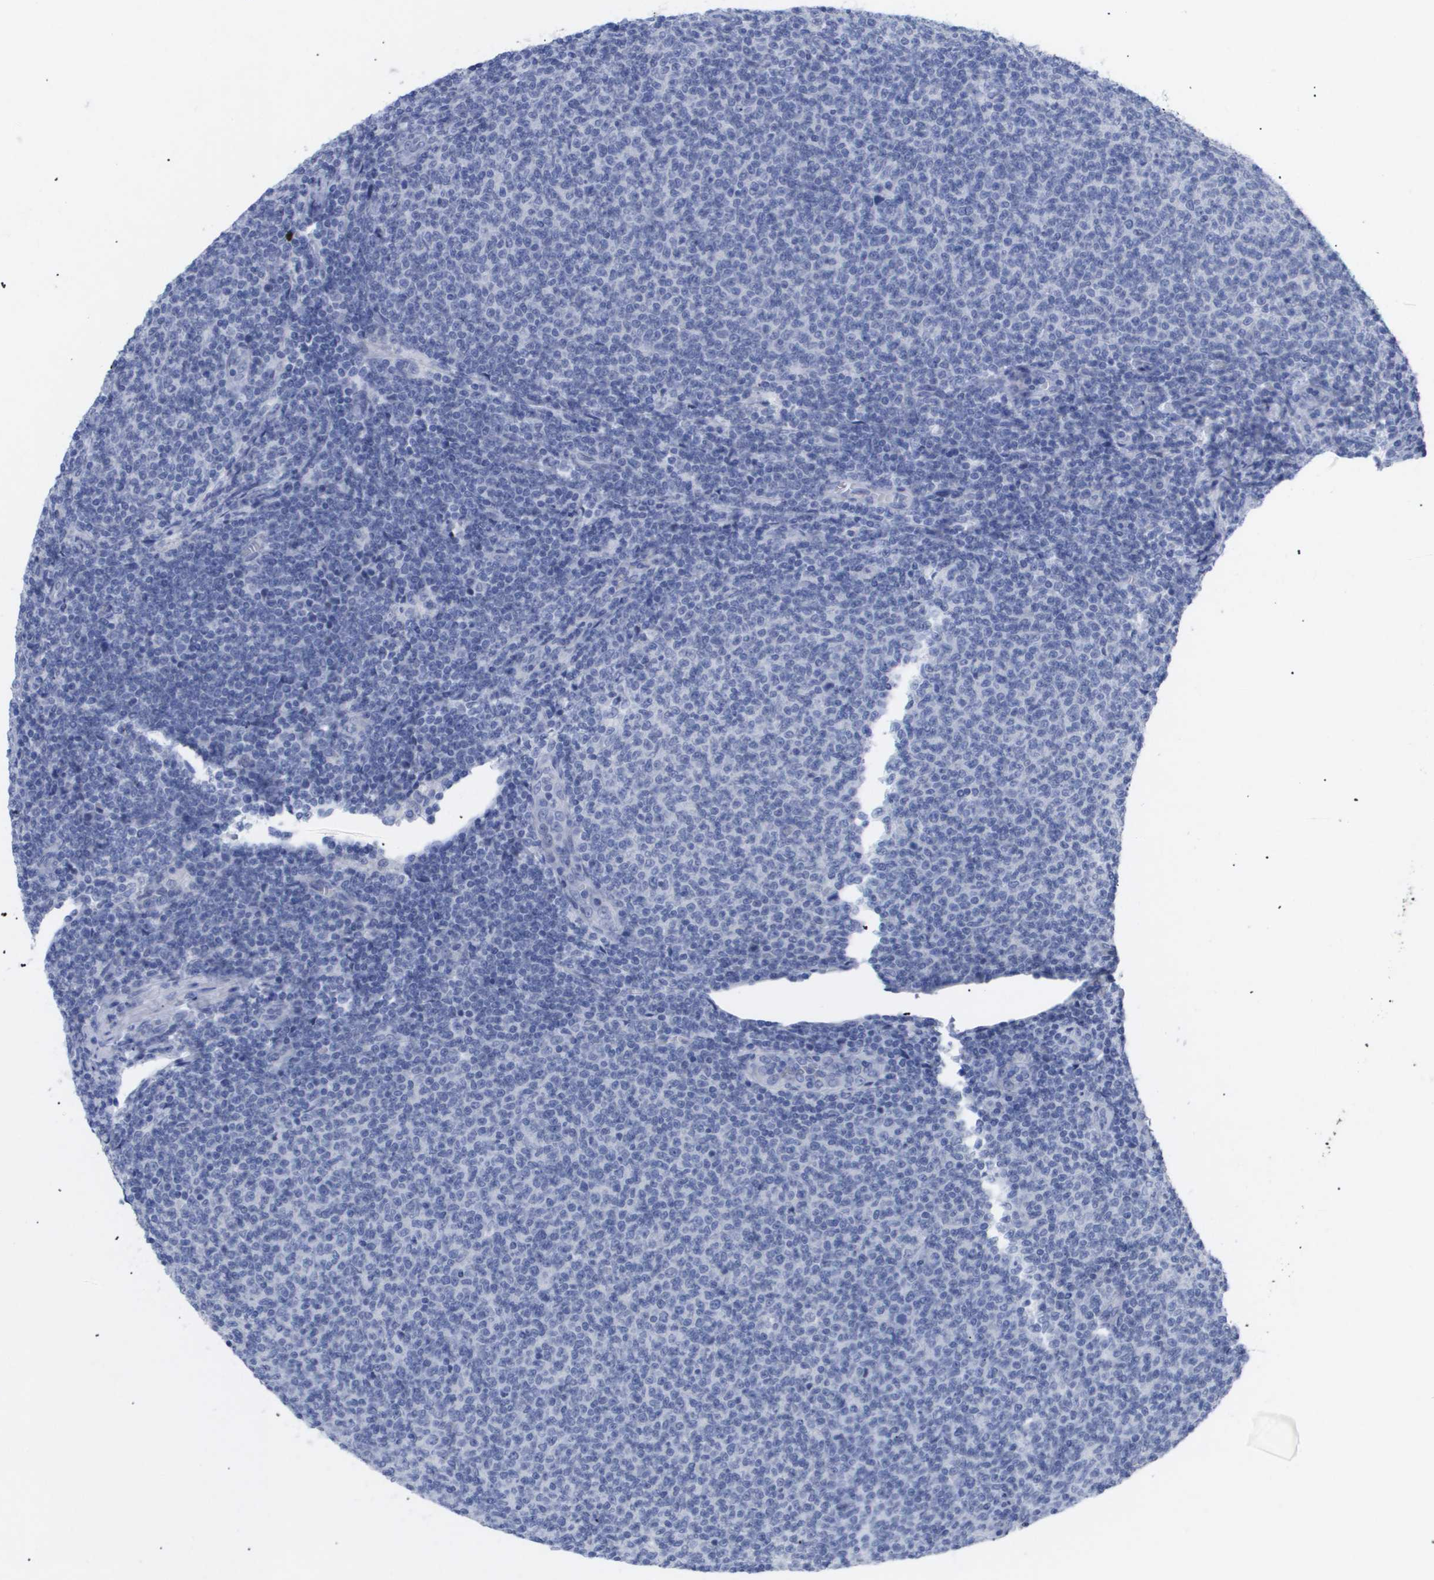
{"staining": {"intensity": "negative", "quantity": "none", "location": "none"}, "tissue": "lymphoma", "cell_type": "Tumor cells", "image_type": "cancer", "snomed": [{"axis": "morphology", "description": "Malignant lymphoma, non-Hodgkin's type, Low grade"}, {"axis": "topography", "description": "Lymph node"}], "caption": "The IHC micrograph has no significant expression in tumor cells of low-grade malignant lymphoma, non-Hodgkin's type tissue.", "gene": "CAV3", "patient": {"sex": "male", "age": 66}}